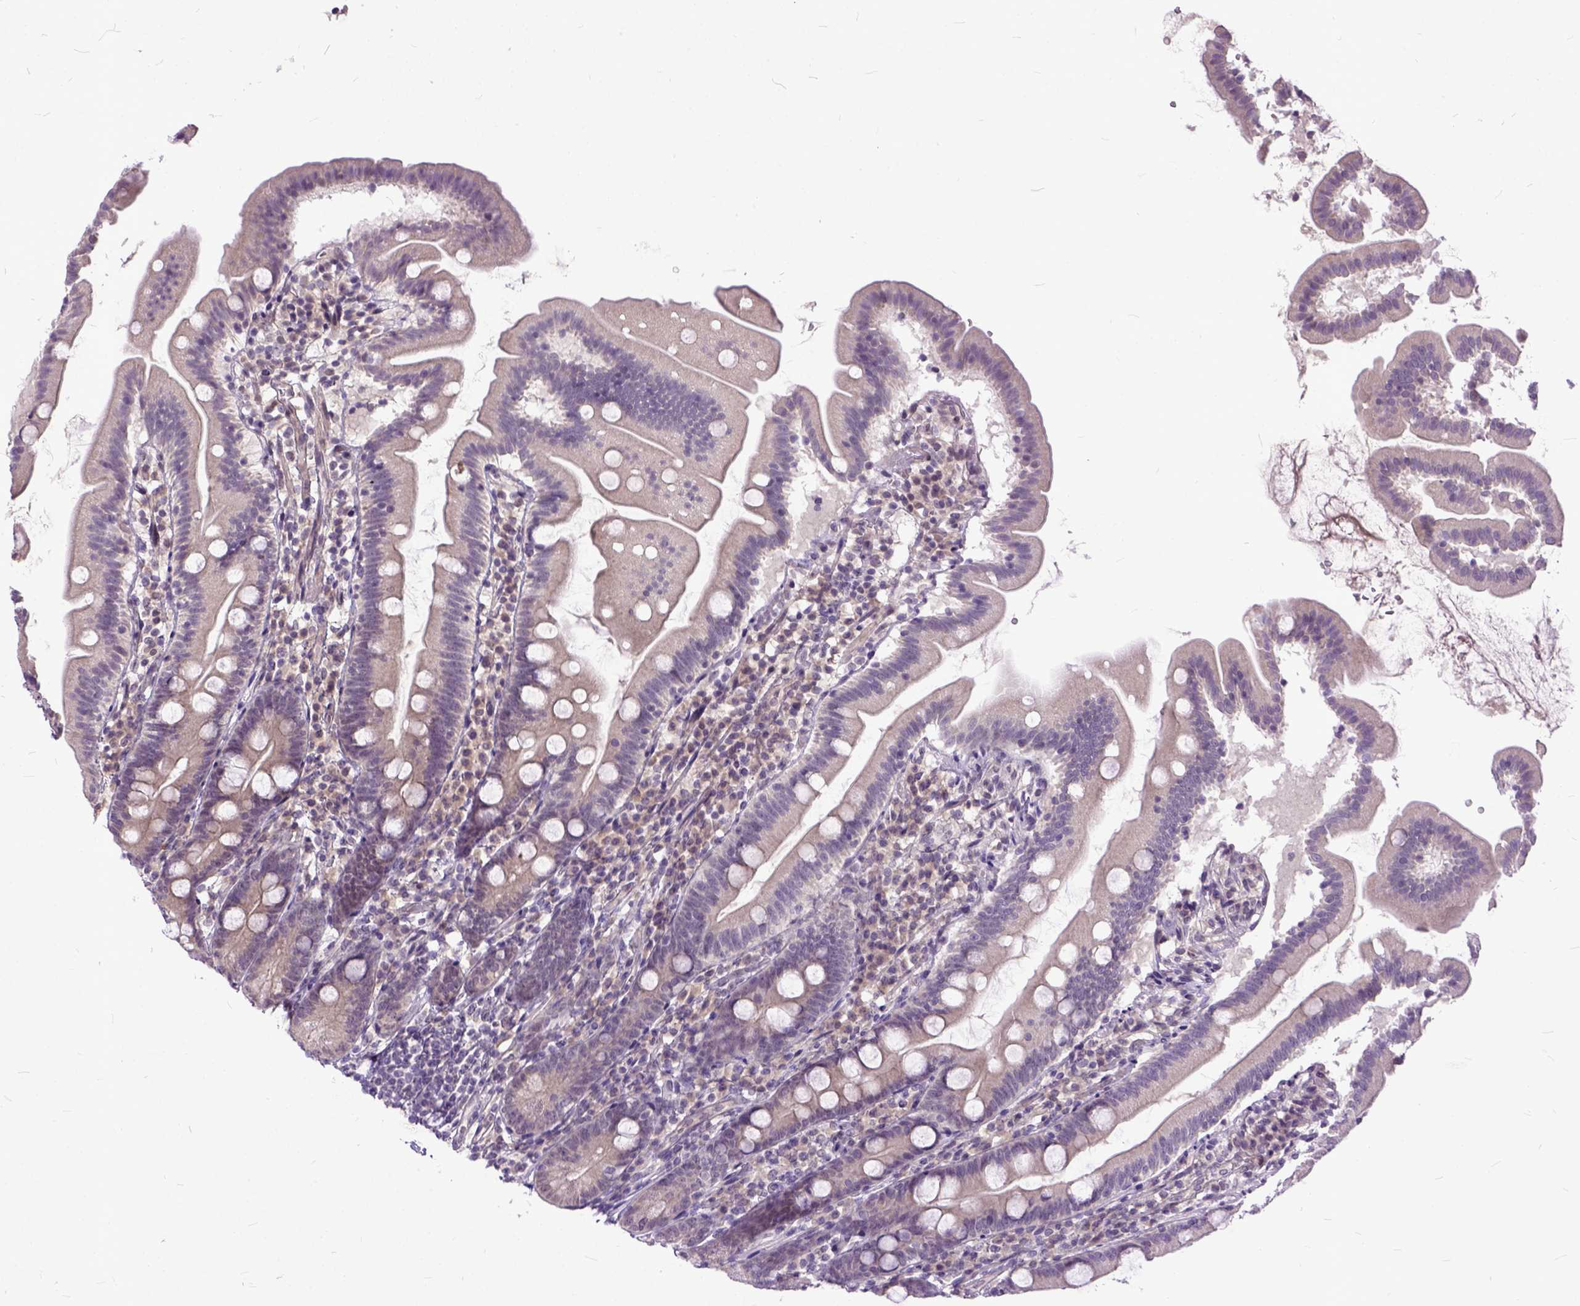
{"staining": {"intensity": "negative", "quantity": "none", "location": "none"}, "tissue": "duodenum", "cell_type": "Glandular cells", "image_type": "normal", "snomed": [{"axis": "morphology", "description": "Normal tissue, NOS"}, {"axis": "topography", "description": "Duodenum"}], "caption": "Human duodenum stained for a protein using immunohistochemistry exhibits no expression in glandular cells.", "gene": "TCEAL7", "patient": {"sex": "female", "age": 67}}